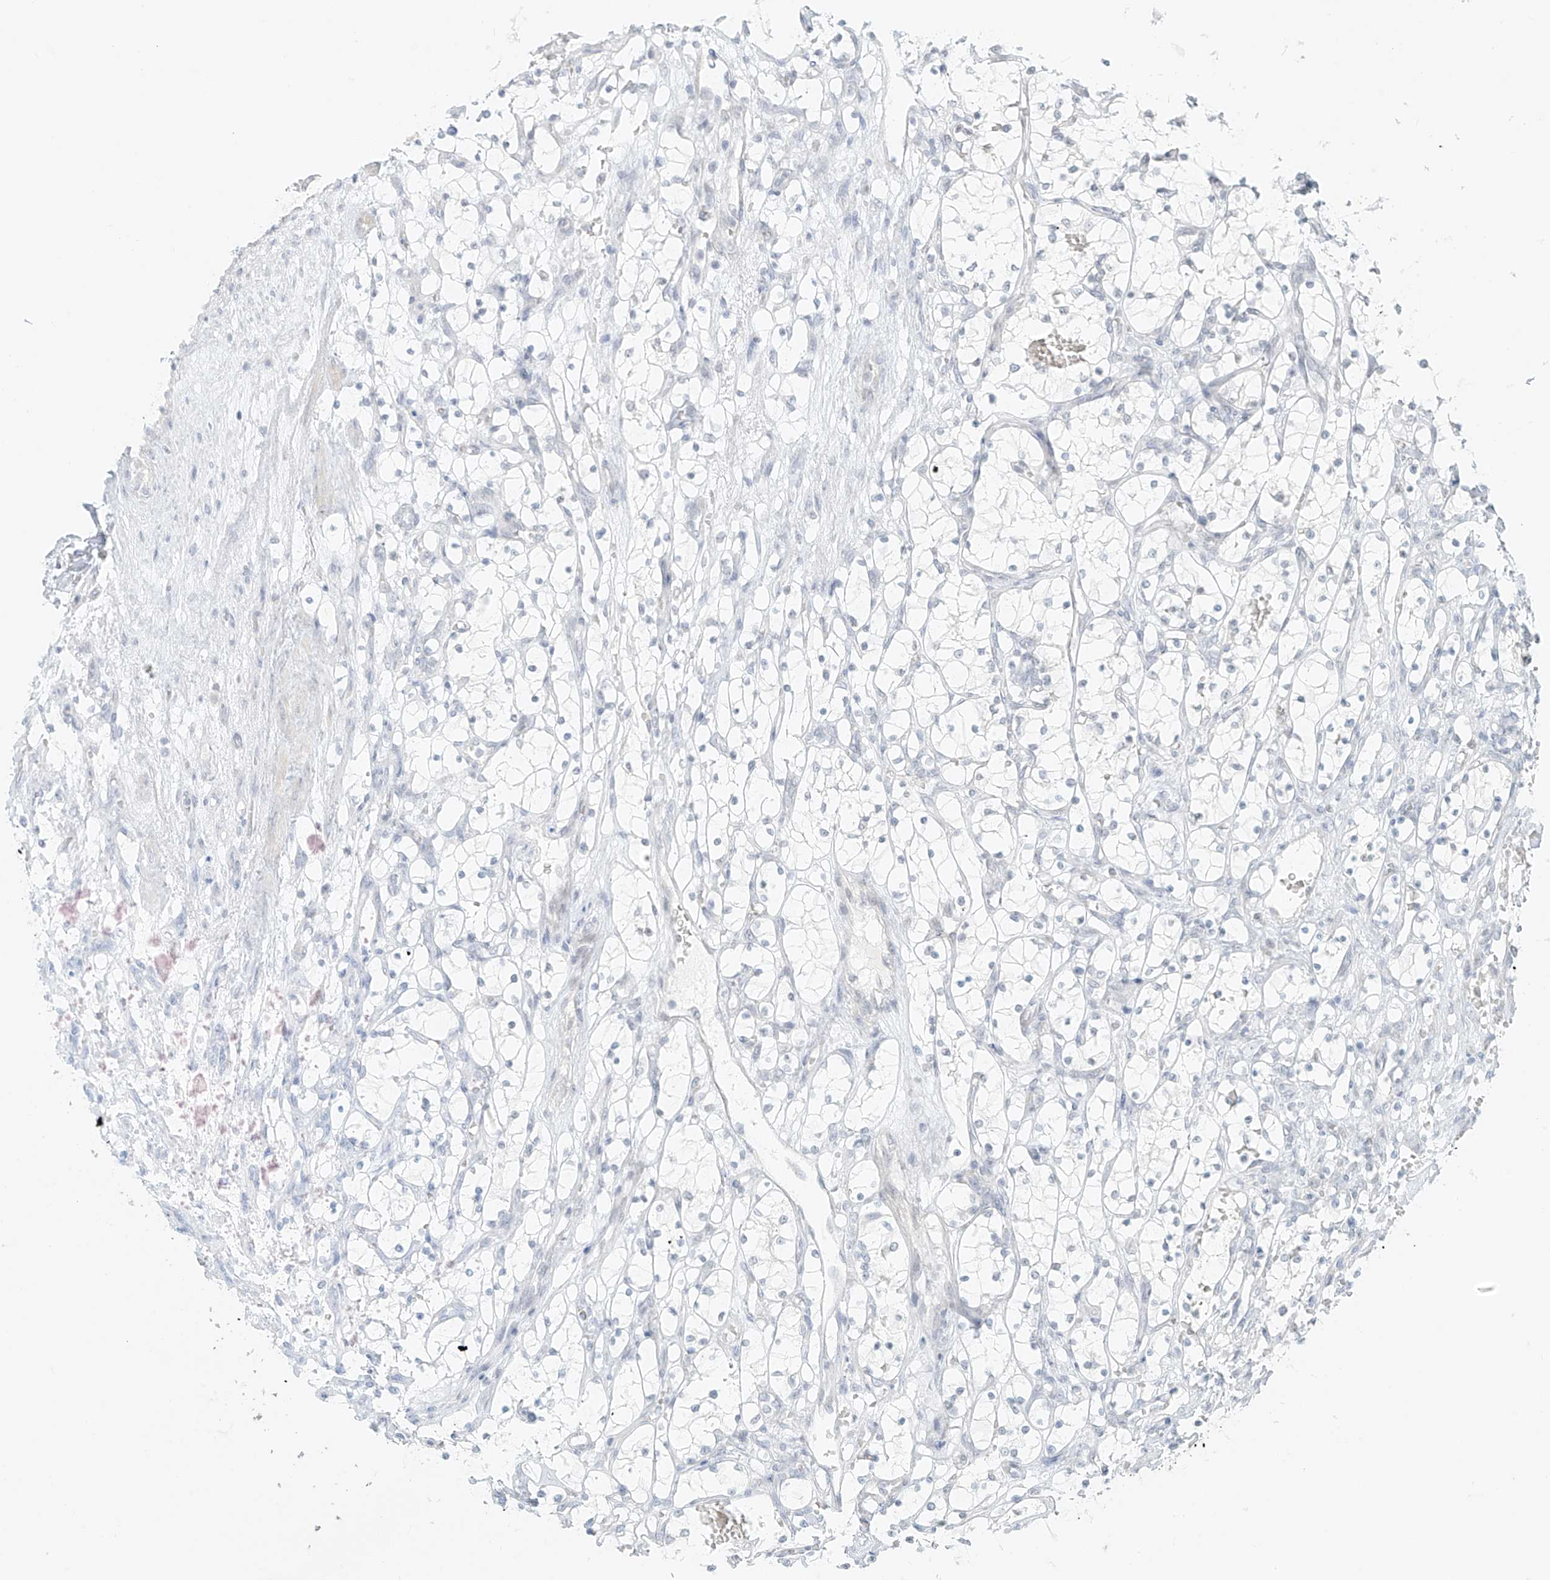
{"staining": {"intensity": "negative", "quantity": "none", "location": "none"}, "tissue": "renal cancer", "cell_type": "Tumor cells", "image_type": "cancer", "snomed": [{"axis": "morphology", "description": "Adenocarcinoma, NOS"}, {"axis": "topography", "description": "Kidney"}], "caption": "A high-resolution image shows IHC staining of renal cancer (adenocarcinoma), which shows no significant positivity in tumor cells.", "gene": "OSBPL7", "patient": {"sex": "female", "age": 69}}